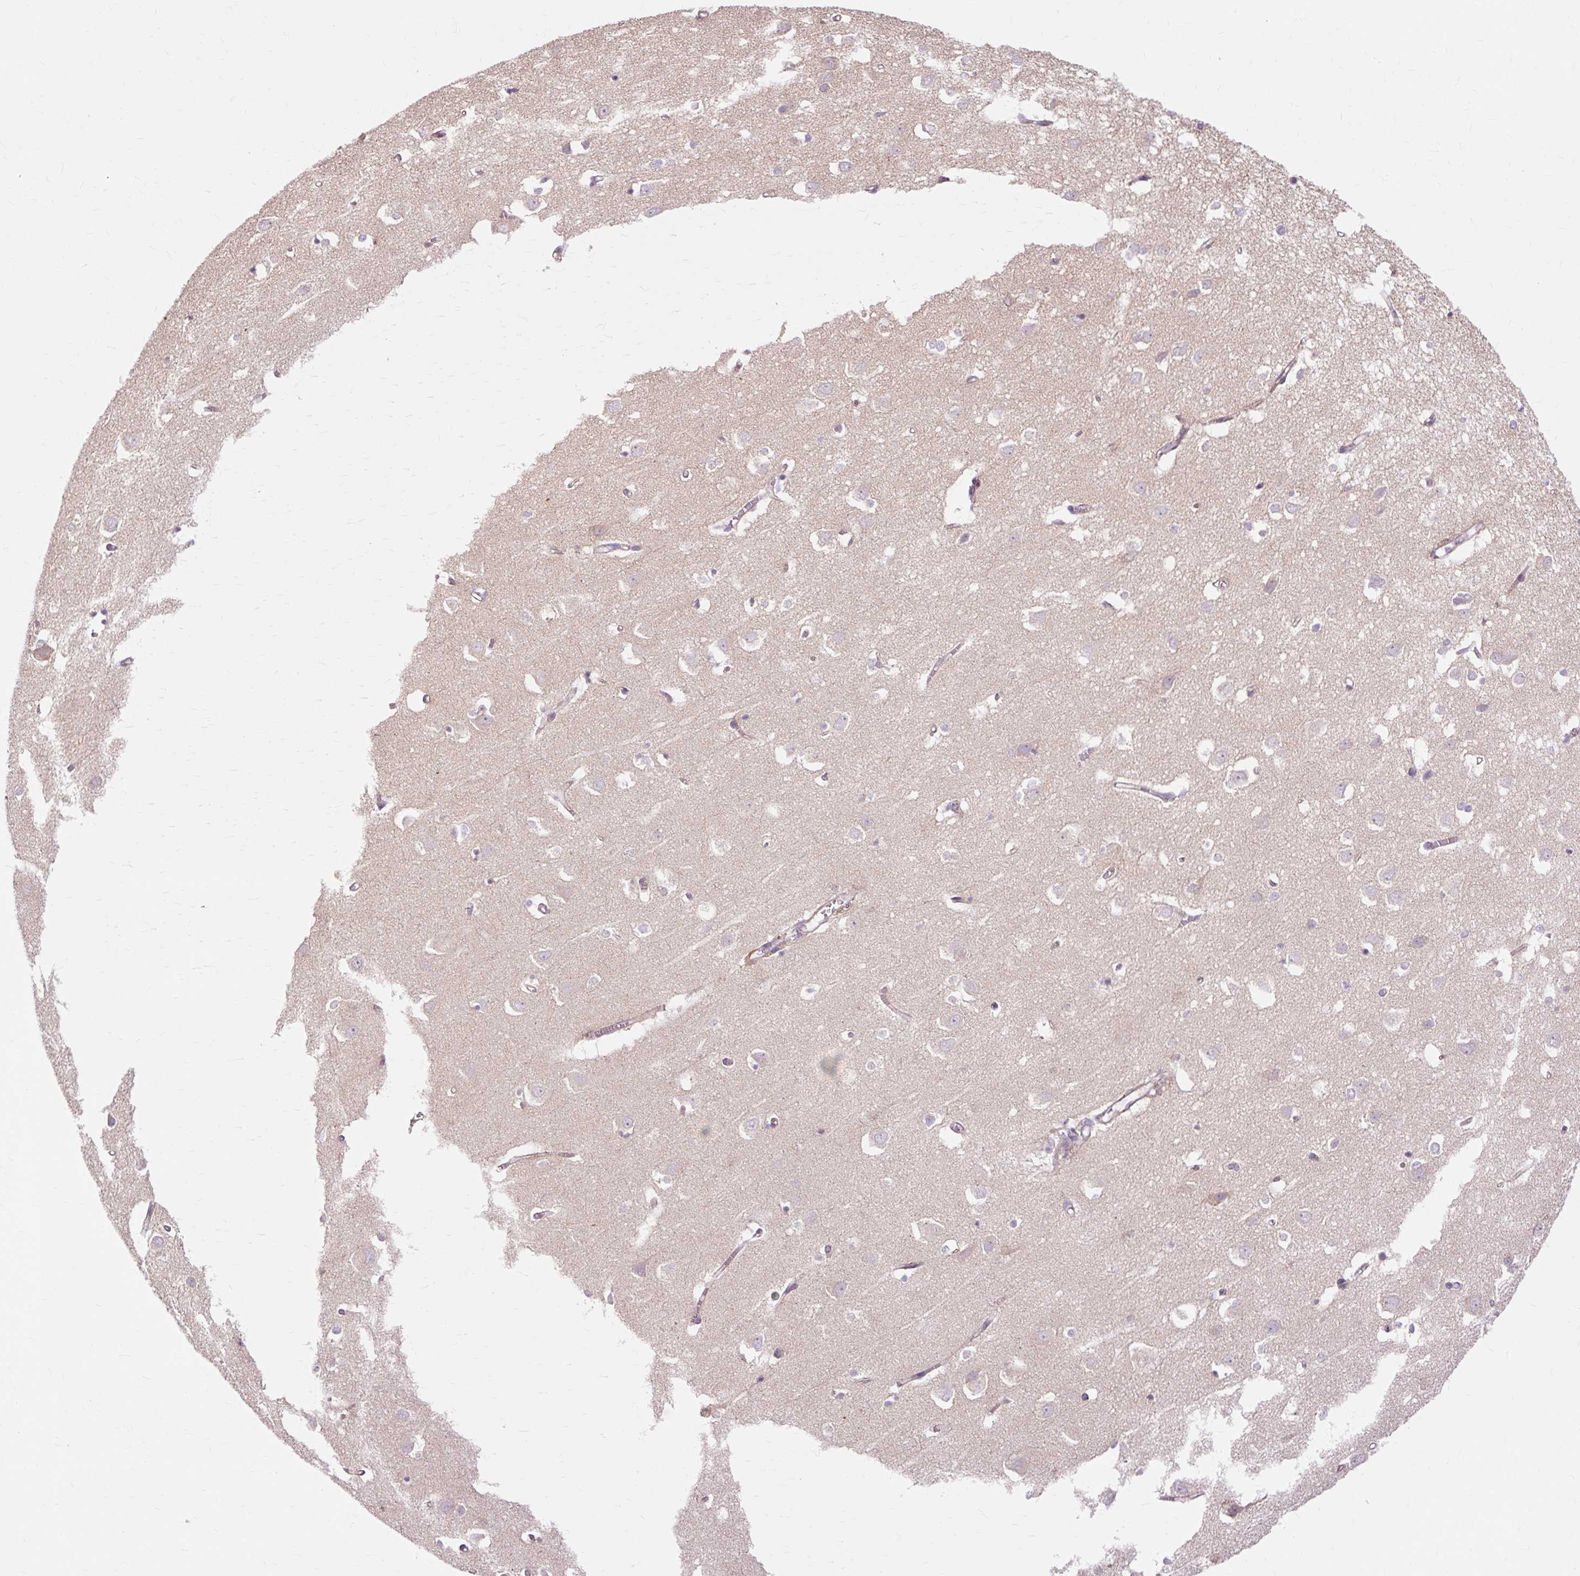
{"staining": {"intensity": "moderate", "quantity": "25%-75%", "location": "cytoplasmic/membranous"}, "tissue": "cerebral cortex", "cell_type": "Endothelial cells", "image_type": "normal", "snomed": [{"axis": "morphology", "description": "Normal tissue, NOS"}, {"axis": "topography", "description": "Cerebral cortex"}], "caption": "This histopathology image demonstrates immunohistochemistry (IHC) staining of normal human cerebral cortex, with medium moderate cytoplasmic/membranous expression in approximately 25%-75% of endothelial cells.", "gene": "PDZD2", "patient": {"sex": "male", "age": 70}}